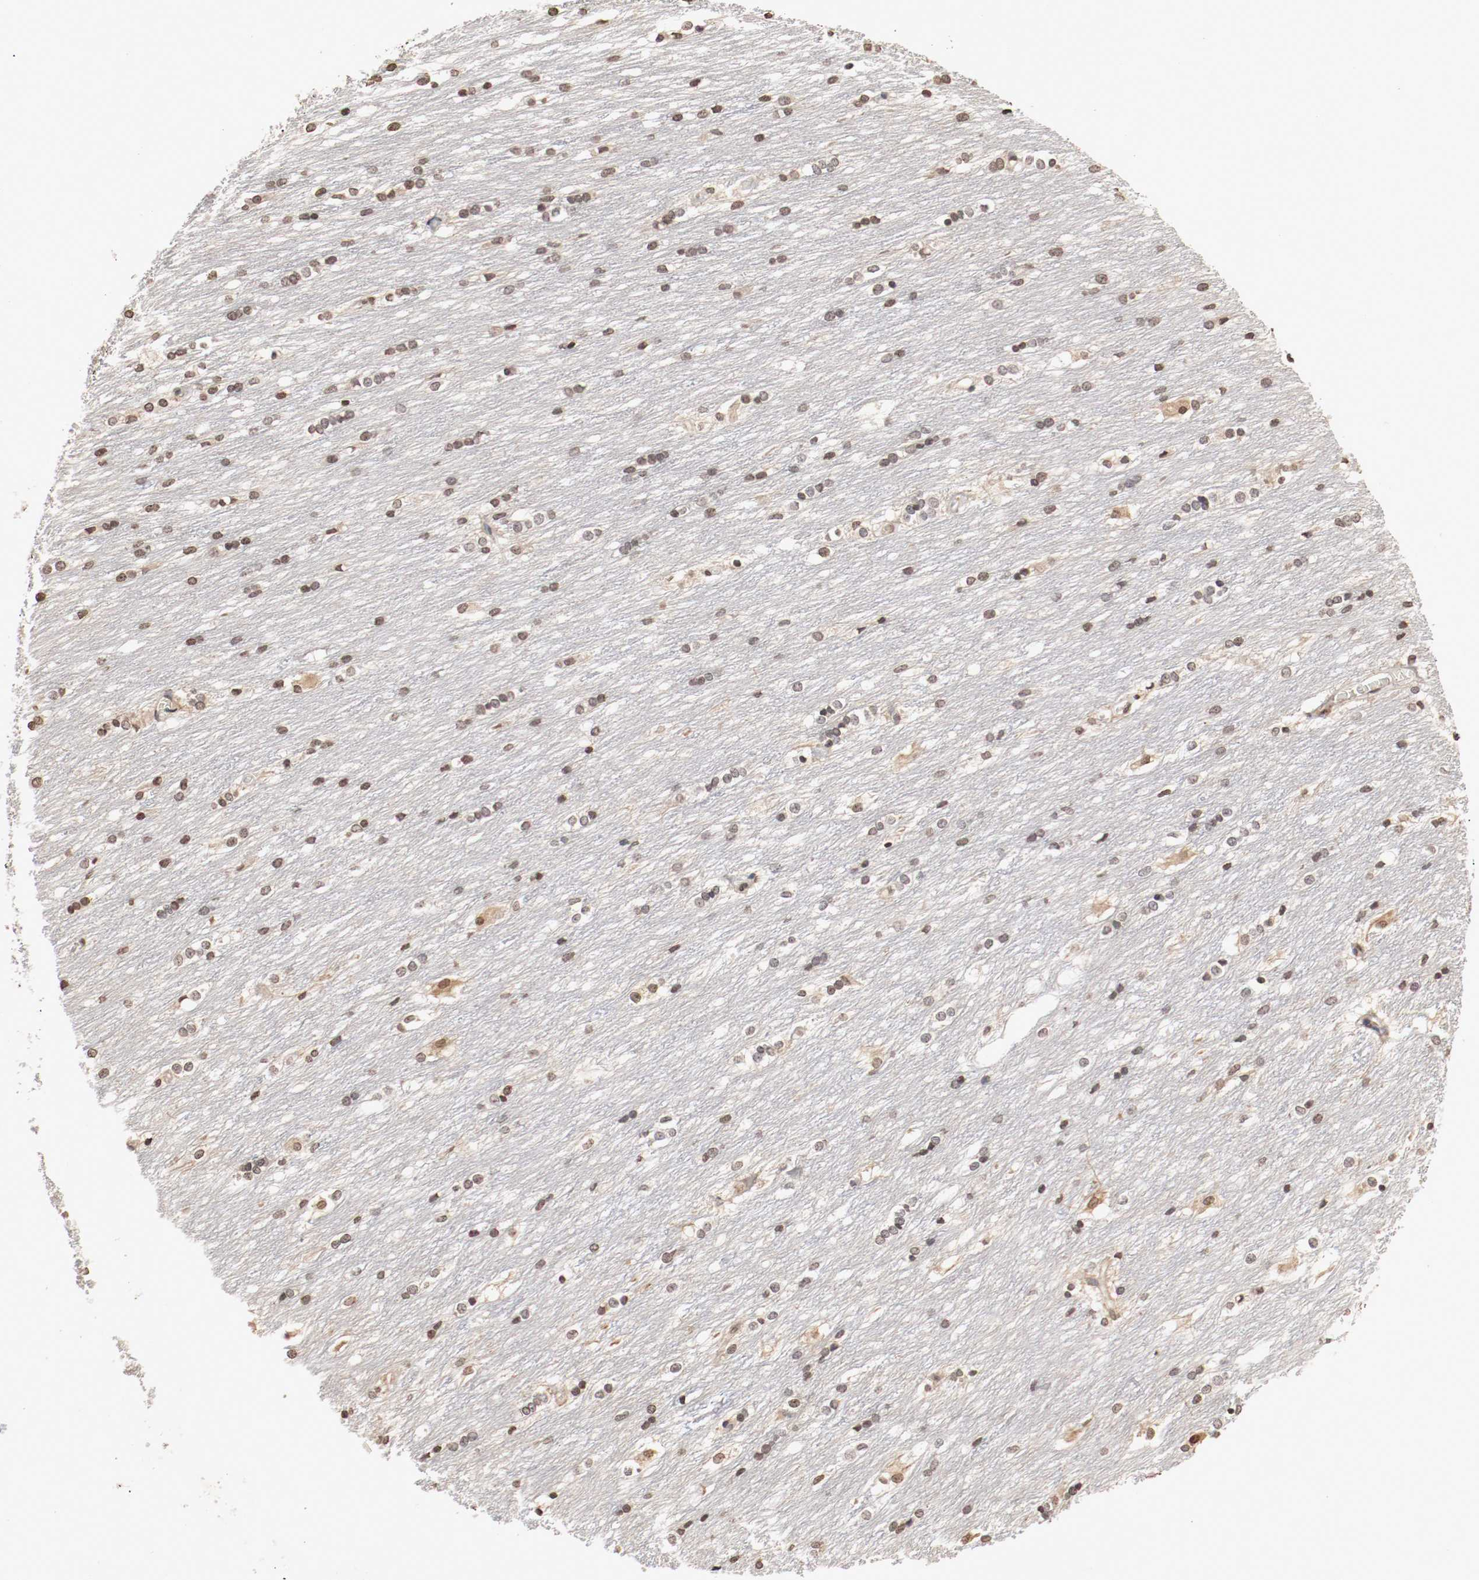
{"staining": {"intensity": "weak", "quantity": "25%-75%", "location": "nuclear"}, "tissue": "caudate", "cell_type": "Glial cells", "image_type": "normal", "snomed": [{"axis": "morphology", "description": "Normal tissue, NOS"}, {"axis": "topography", "description": "Lateral ventricle wall"}], "caption": "The image displays immunohistochemical staining of unremarkable caudate. There is weak nuclear staining is appreciated in approximately 25%-75% of glial cells.", "gene": "WASL", "patient": {"sex": "female", "age": 19}}